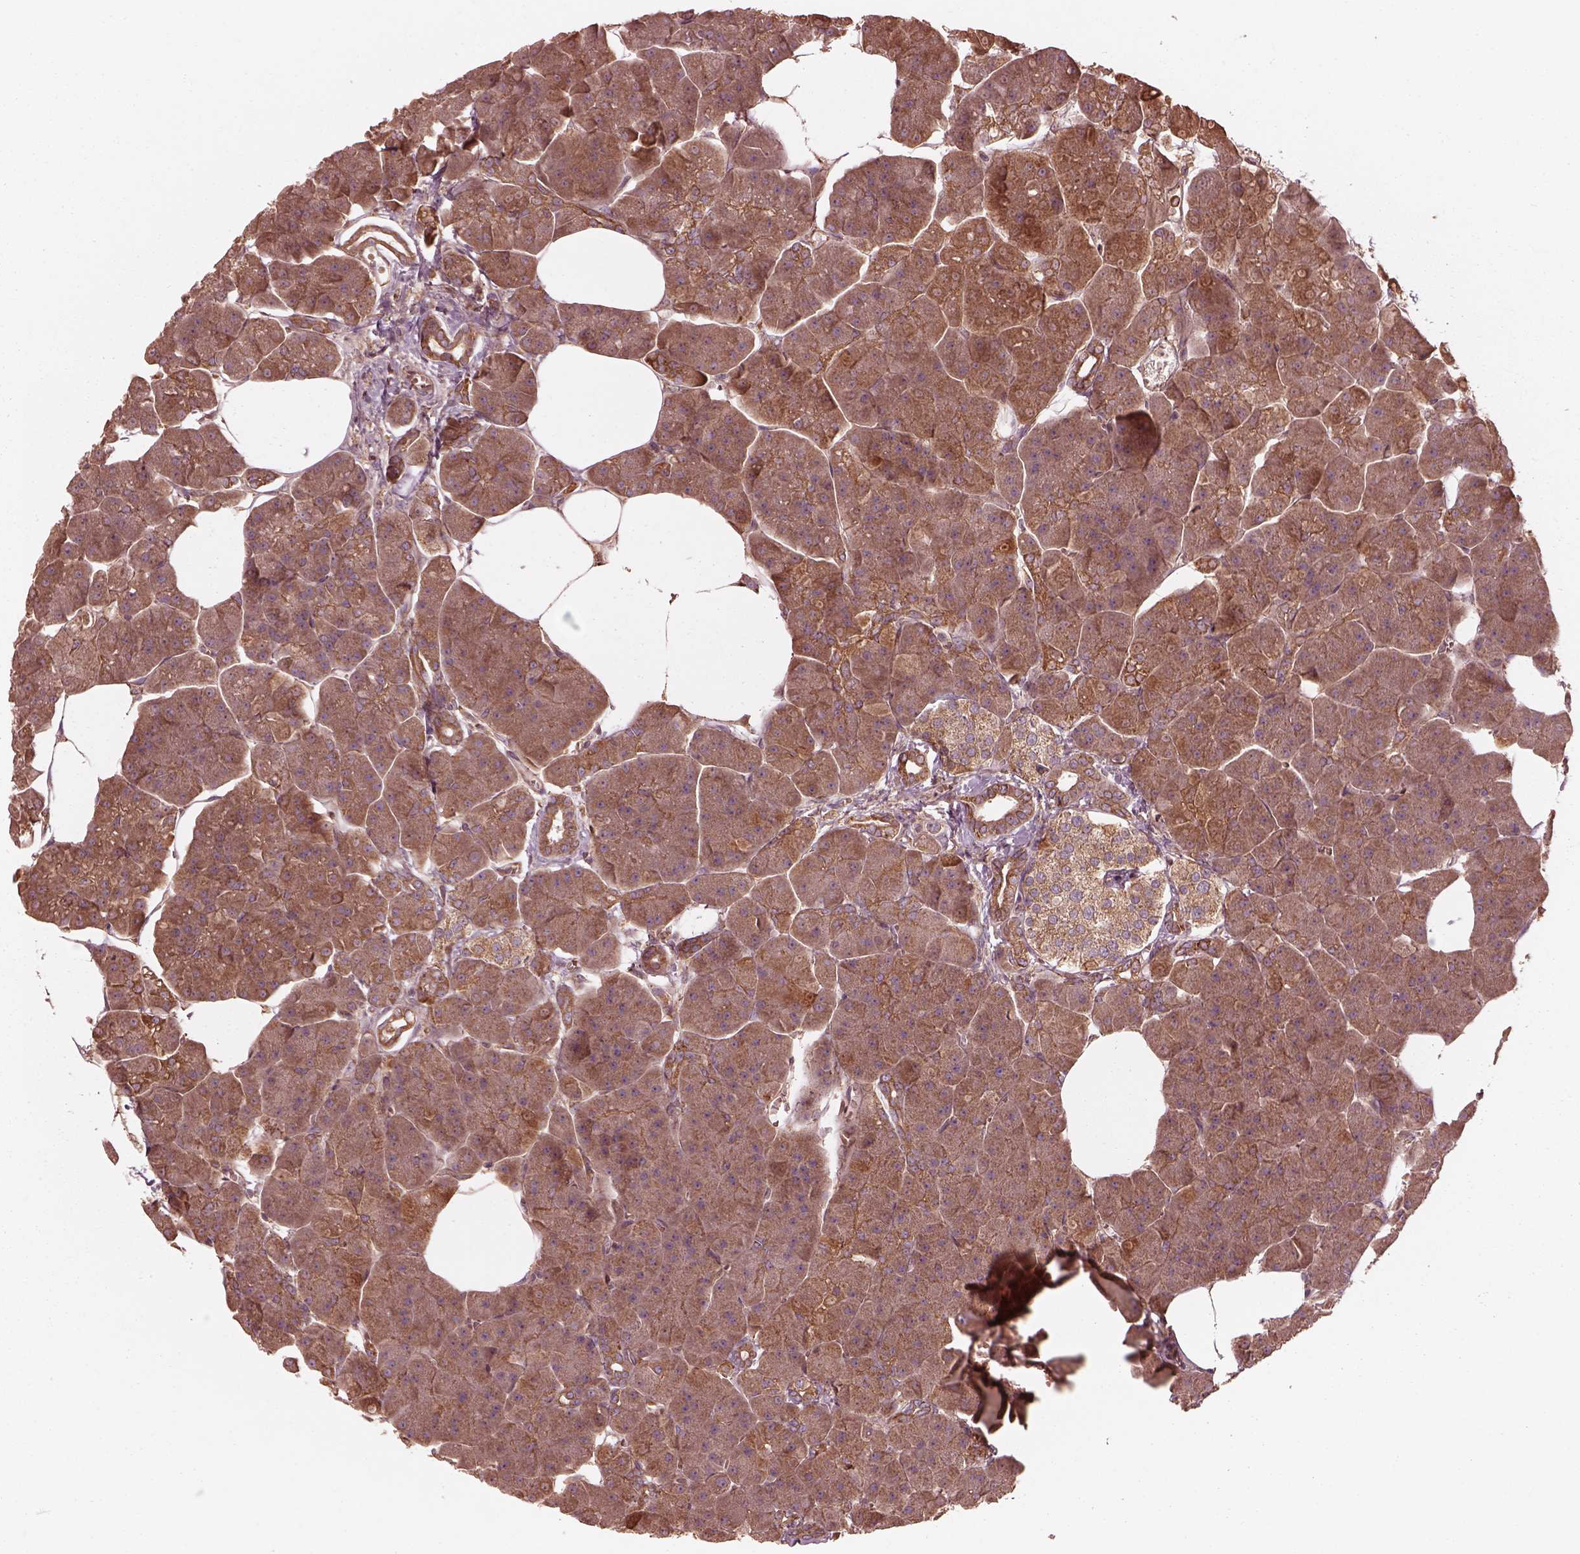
{"staining": {"intensity": "moderate", "quantity": ">75%", "location": "cytoplasmic/membranous"}, "tissue": "pancreas", "cell_type": "Exocrine glandular cells", "image_type": "normal", "snomed": [{"axis": "morphology", "description": "Normal tissue, NOS"}, {"axis": "topography", "description": "Adipose tissue"}, {"axis": "topography", "description": "Pancreas"}, {"axis": "topography", "description": "Peripheral nerve tissue"}], "caption": "IHC of benign human pancreas displays medium levels of moderate cytoplasmic/membranous positivity in about >75% of exocrine glandular cells. (IHC, brightfield microscopy, high magnification).", "gene": "PIK3R2", "patient": {"sex": "female", "age": 58}}